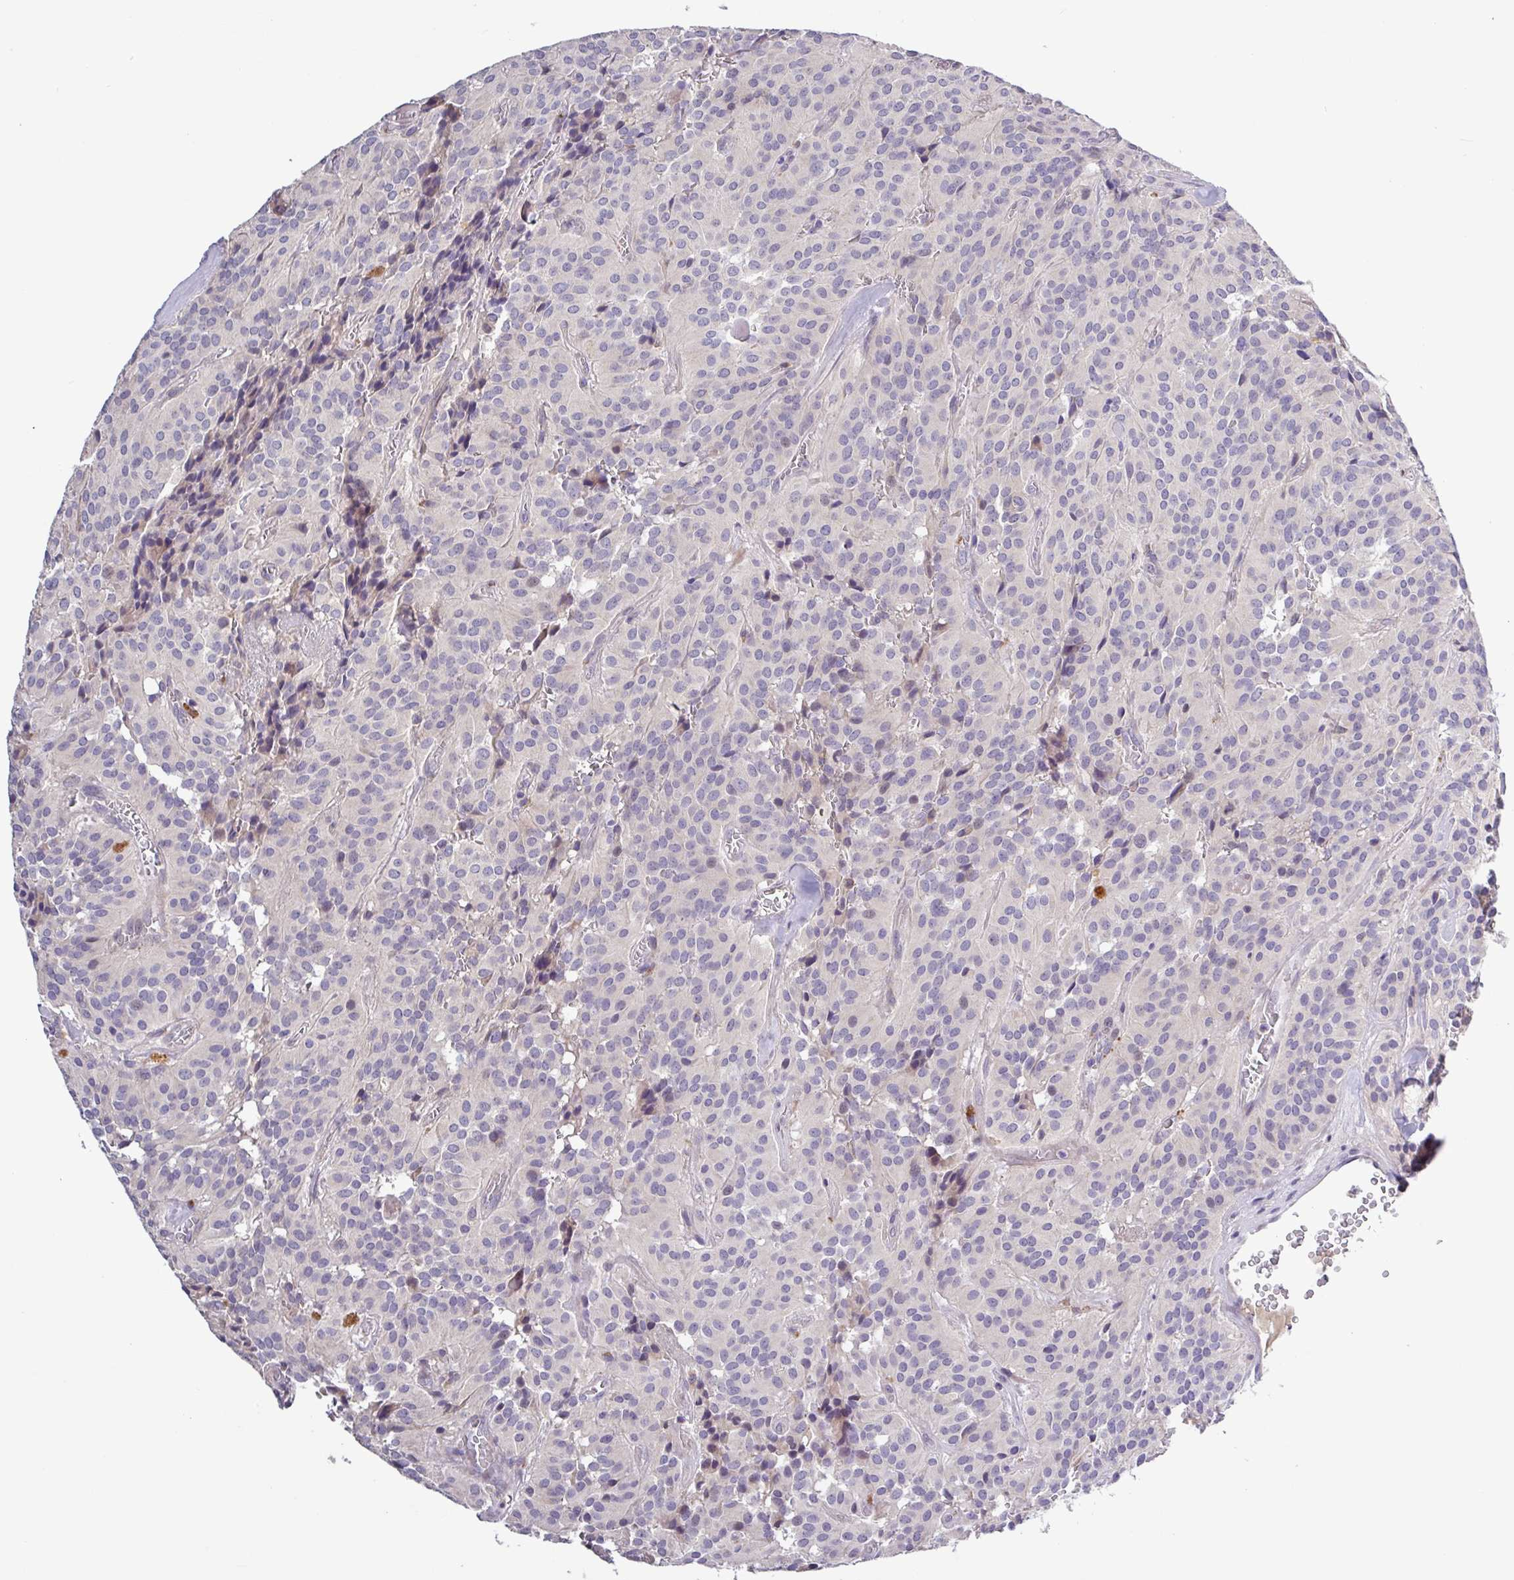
{"staining": {"intensity": "negative", "quantity": "none", "location": "none"}, "tissue": "glioma", "cell_type": "Tumor cells", "image_type": "cancer", "snomed": [{"axis": "morphology", "description": "Glioma, malignant, Low grade"}, {"axis": "topography", "description": "Brain"}], "caption": "High magnification brightfield microscopy of glioma stained with DAB (brown) and counterstained with hematoxylin (blue): tumor cells show no significant positivity.", "gene": "SFTPB", "patient": {"sex": "male", "age": 42}}